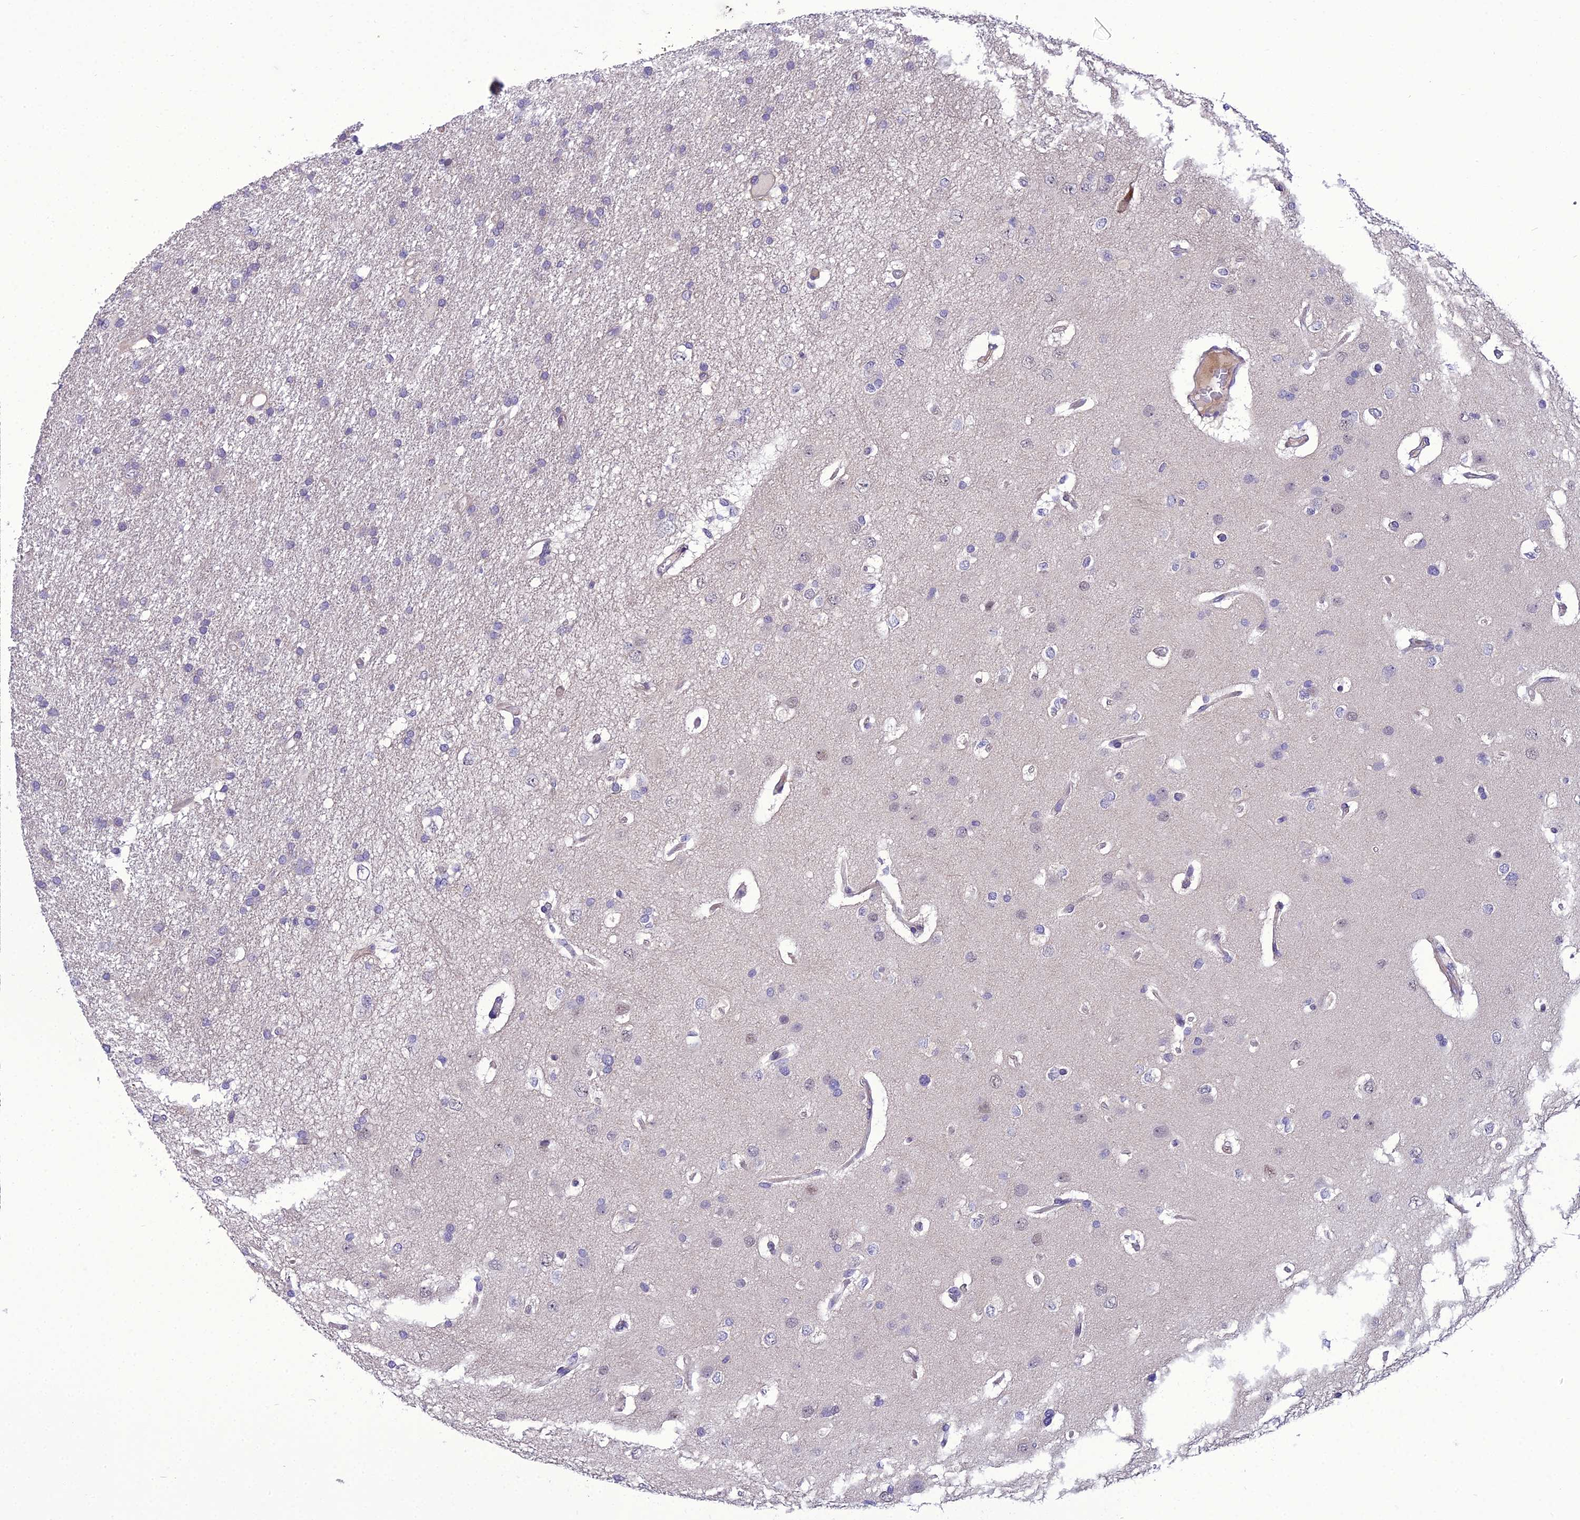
{"staining": {"intensity": "negative", "quantity": "none", "location": "none"}, "tissue": "glioma", "cell_type": "Tumor cells", "image_type": "cancer", "snomed": [{"axis": "morphology", "description": "Glioma, malignant, High grade"}, {"axis": "topography", "description": "Brain"}], "caption": "Immunohistochemistry (IHC) histopathology image of neoplastic tissue: human glioma stained with DAB displays no significant protein positivity in tumor cells.", "gene": "GAB4", "patient": {"sex": "male", "age": 77}}